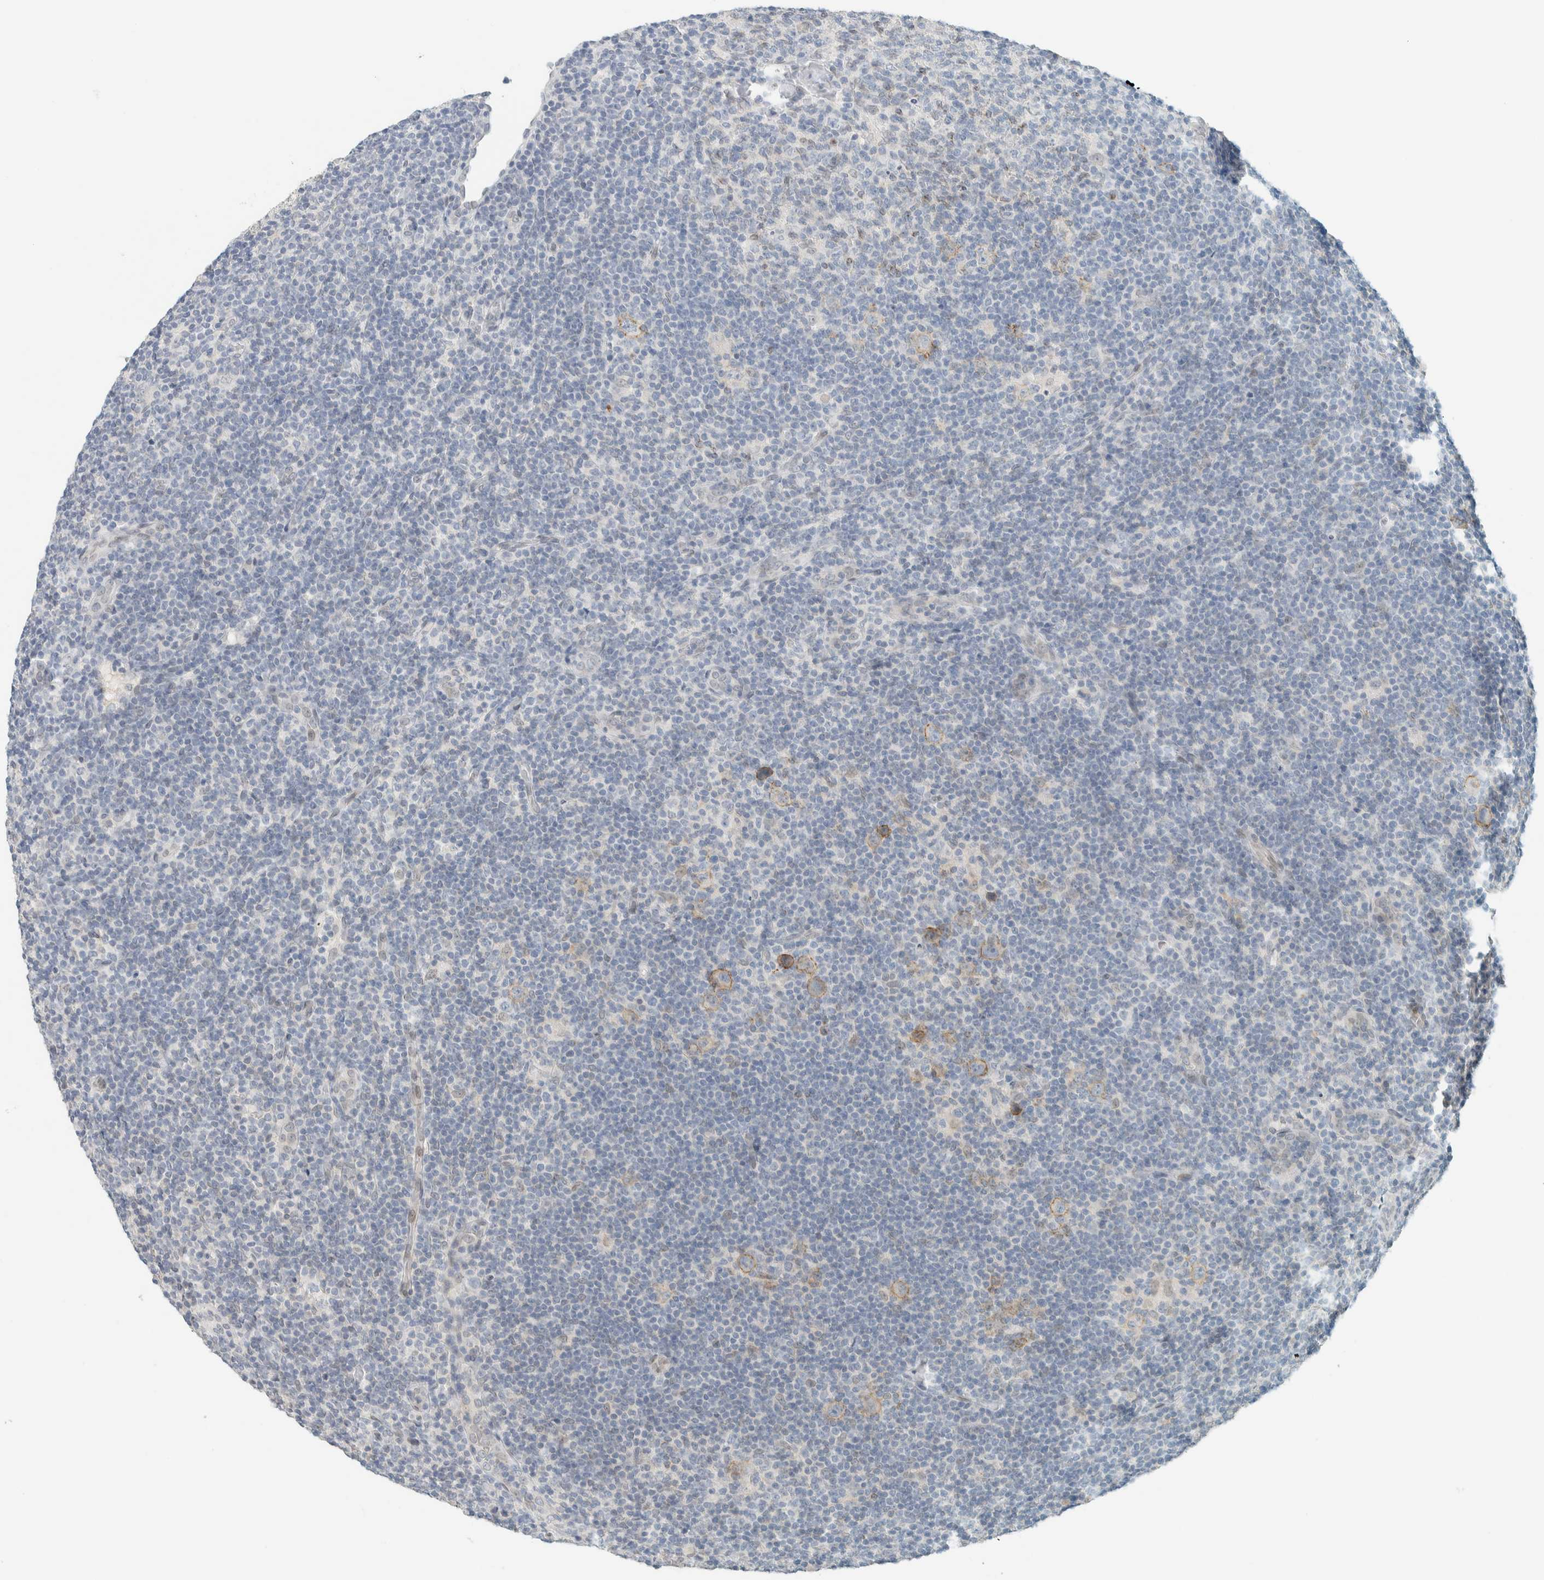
{"staining": {"intensity": "negative", "quantity": "none", "location": "none"}, "tissue": "lymphoma", "cell_type": "Tumor cells", "image_type": "cancer", "snomed": [{"axis": "morphology", "description": "Hodgkin's disease, NOS"}, {"axis": "topography", "description": "Lymph node"}], "caption": "Tumor cells show no significant staining in Hodgkin's disease.", "gene": "C1QTNF12", "patient": {"sex": "female", "age": 57}}